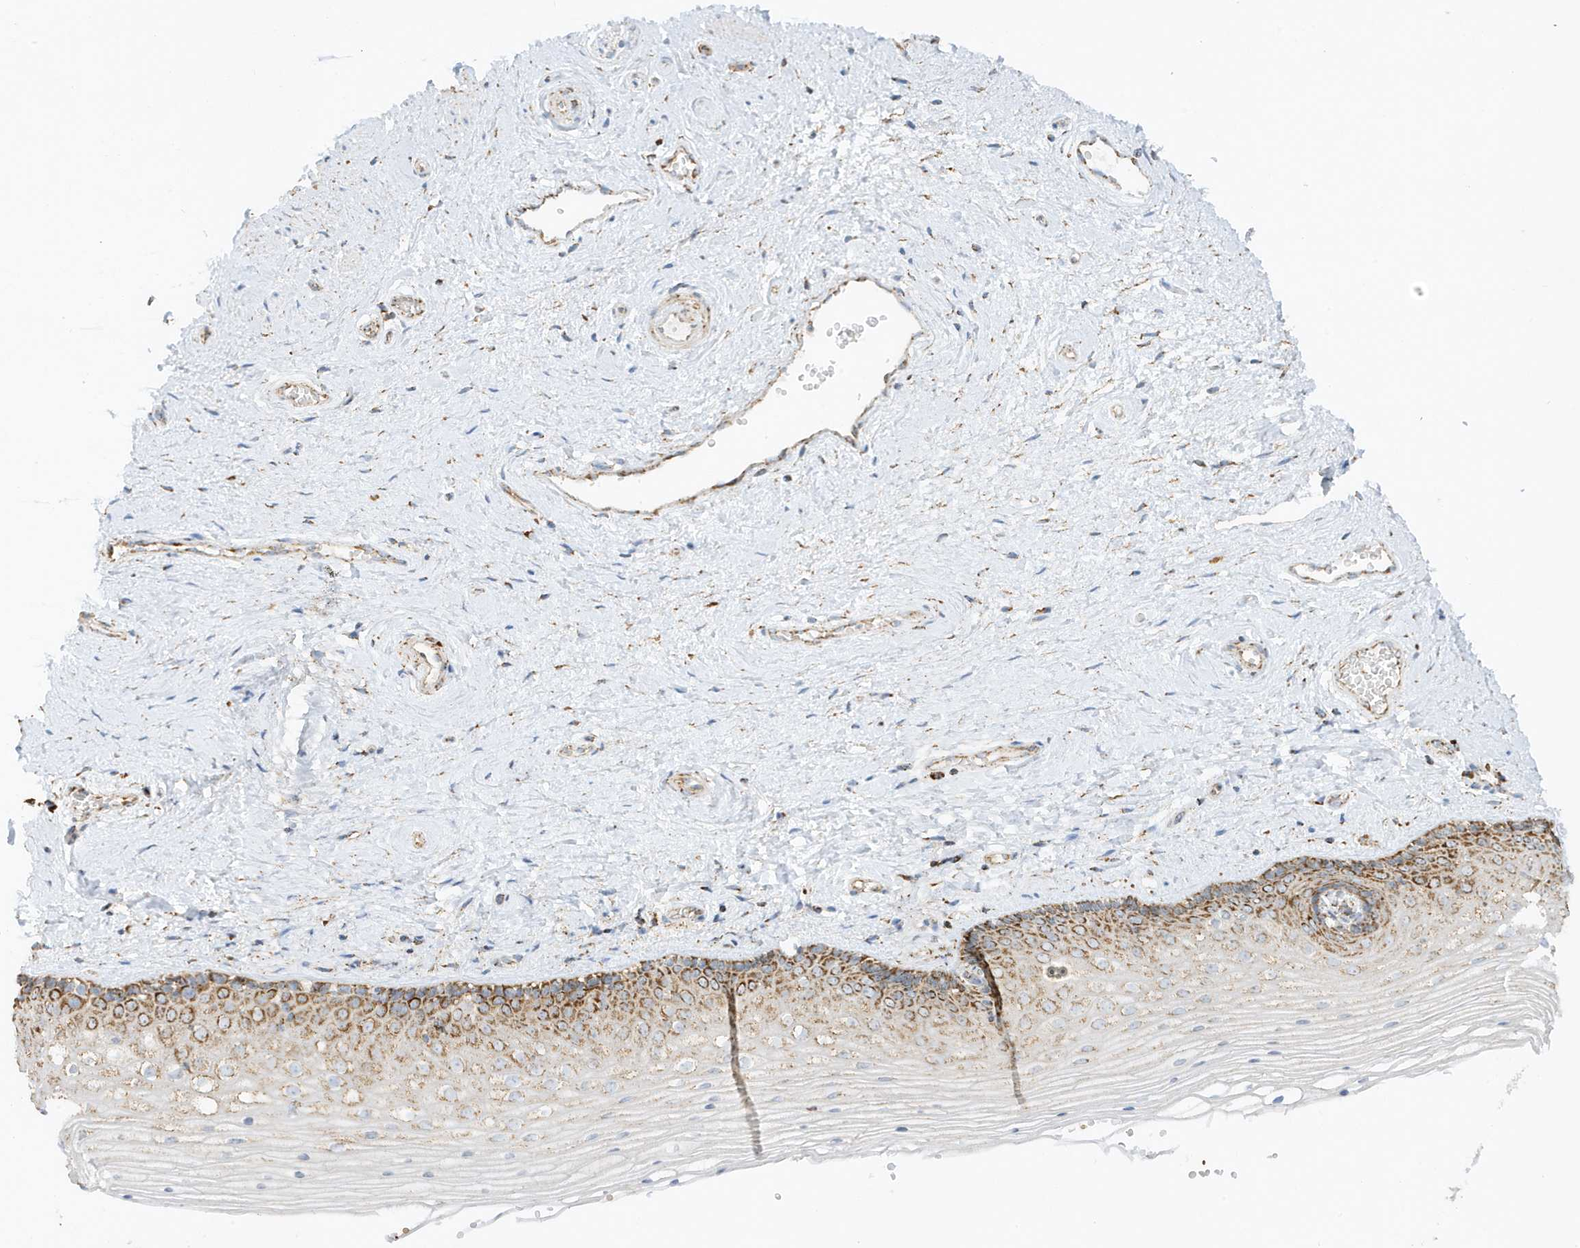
{"staining": {"intensity": "moderate", "quantity": ">75%", "location": "cytoplasmic/membranous"}, "tissue": "vagina", "cell_type": "Squamous epithelial cells", "image_type": "normal", "snomed": [{"axis": "morphology", "description": "Normal tissue, NOS"}, {"axis": "topography", "description": "Vagina"}], "caption": "Immunohistochemistry of benign human vagina reveals medium levels of moderate cytoplasmic/membranous staining in approximately >75% of squamous epithelial cells. The staining was performed using DAB (3,3'-diaminobenzidine), with brown indicating positive protein expression. Nuclei are stained blue with hematoxylin.", "gene": "ATP5ME", "patient": {"sex": "female", "age": 46}}